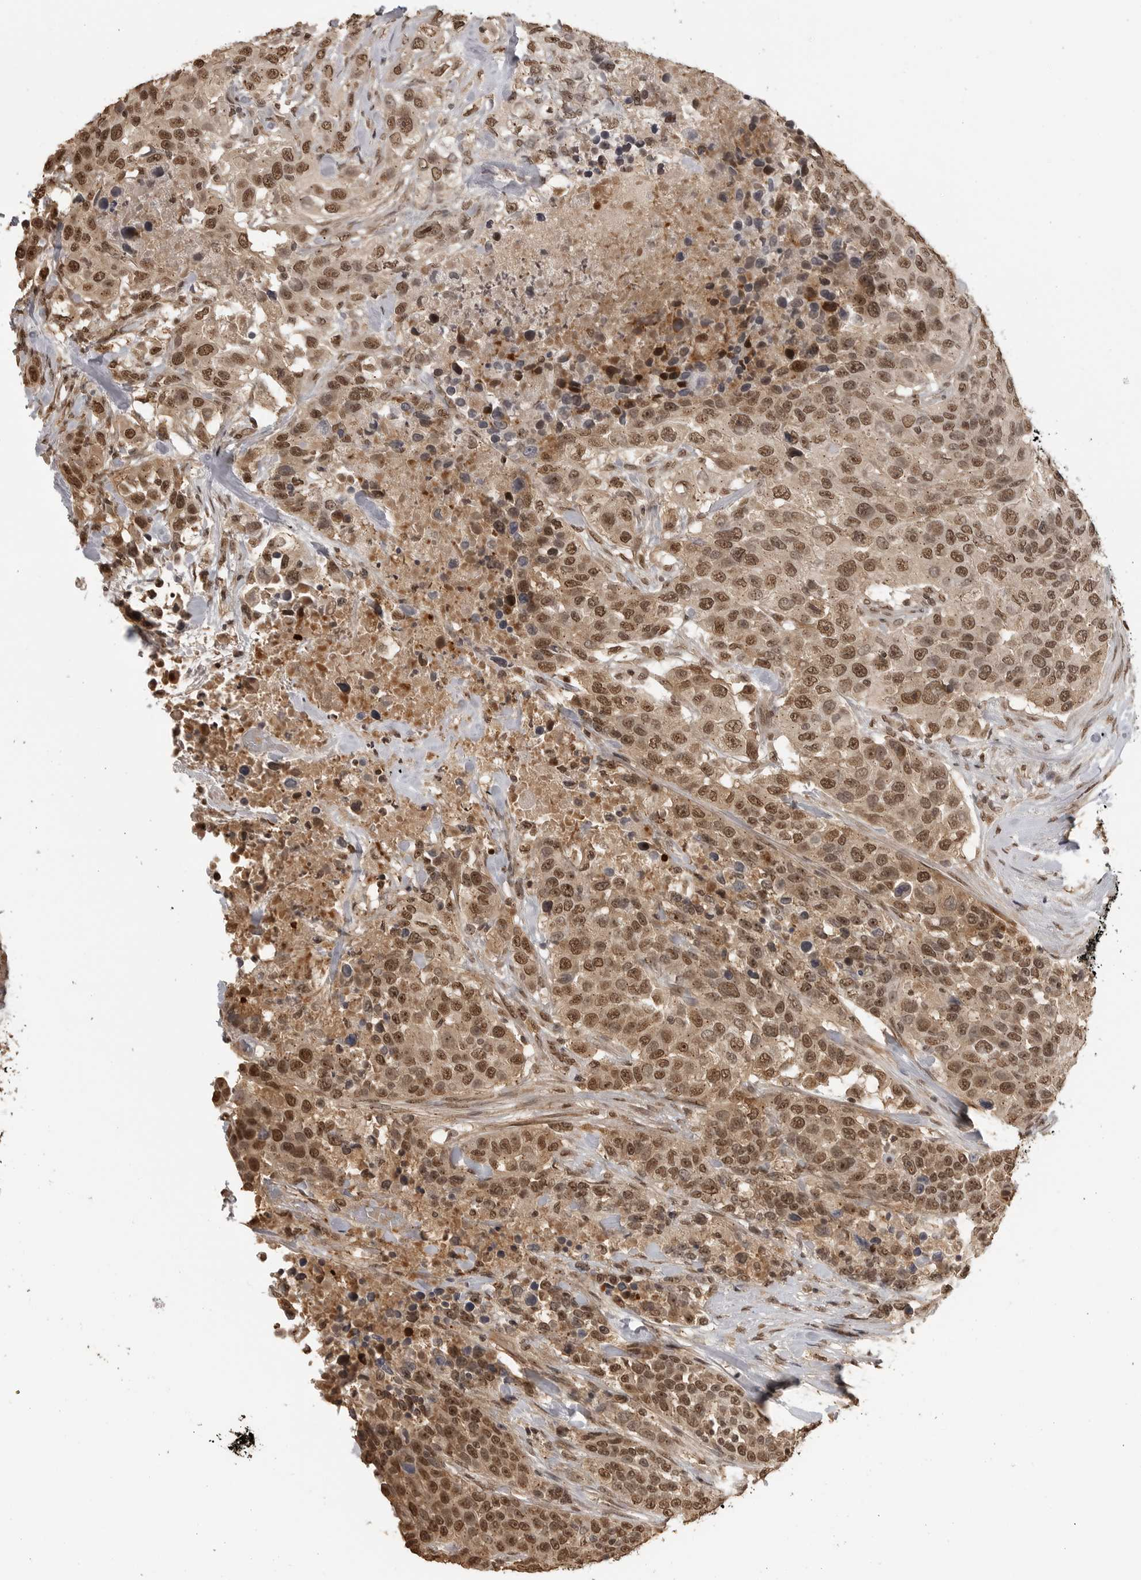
{"staining": {"intensity": "moderate", "quantity": ">75%", "location": "nuclear"}, "tissue": "urothelial cancer", "cell_type": "Tumor cells", "image_type": "cancer", "snomed": [{"axis": "morphology", "description": "Urothelial carcinoma, High grade"}, {"axis": "topography", "description": "Urinary bladder"}], "caption": "Urothelial cancer tissue displays moderate nuclear positivity in about >75% of tumor cells", "gene": "CLOCK", "patient": {"sex": "female", "age": 80}}